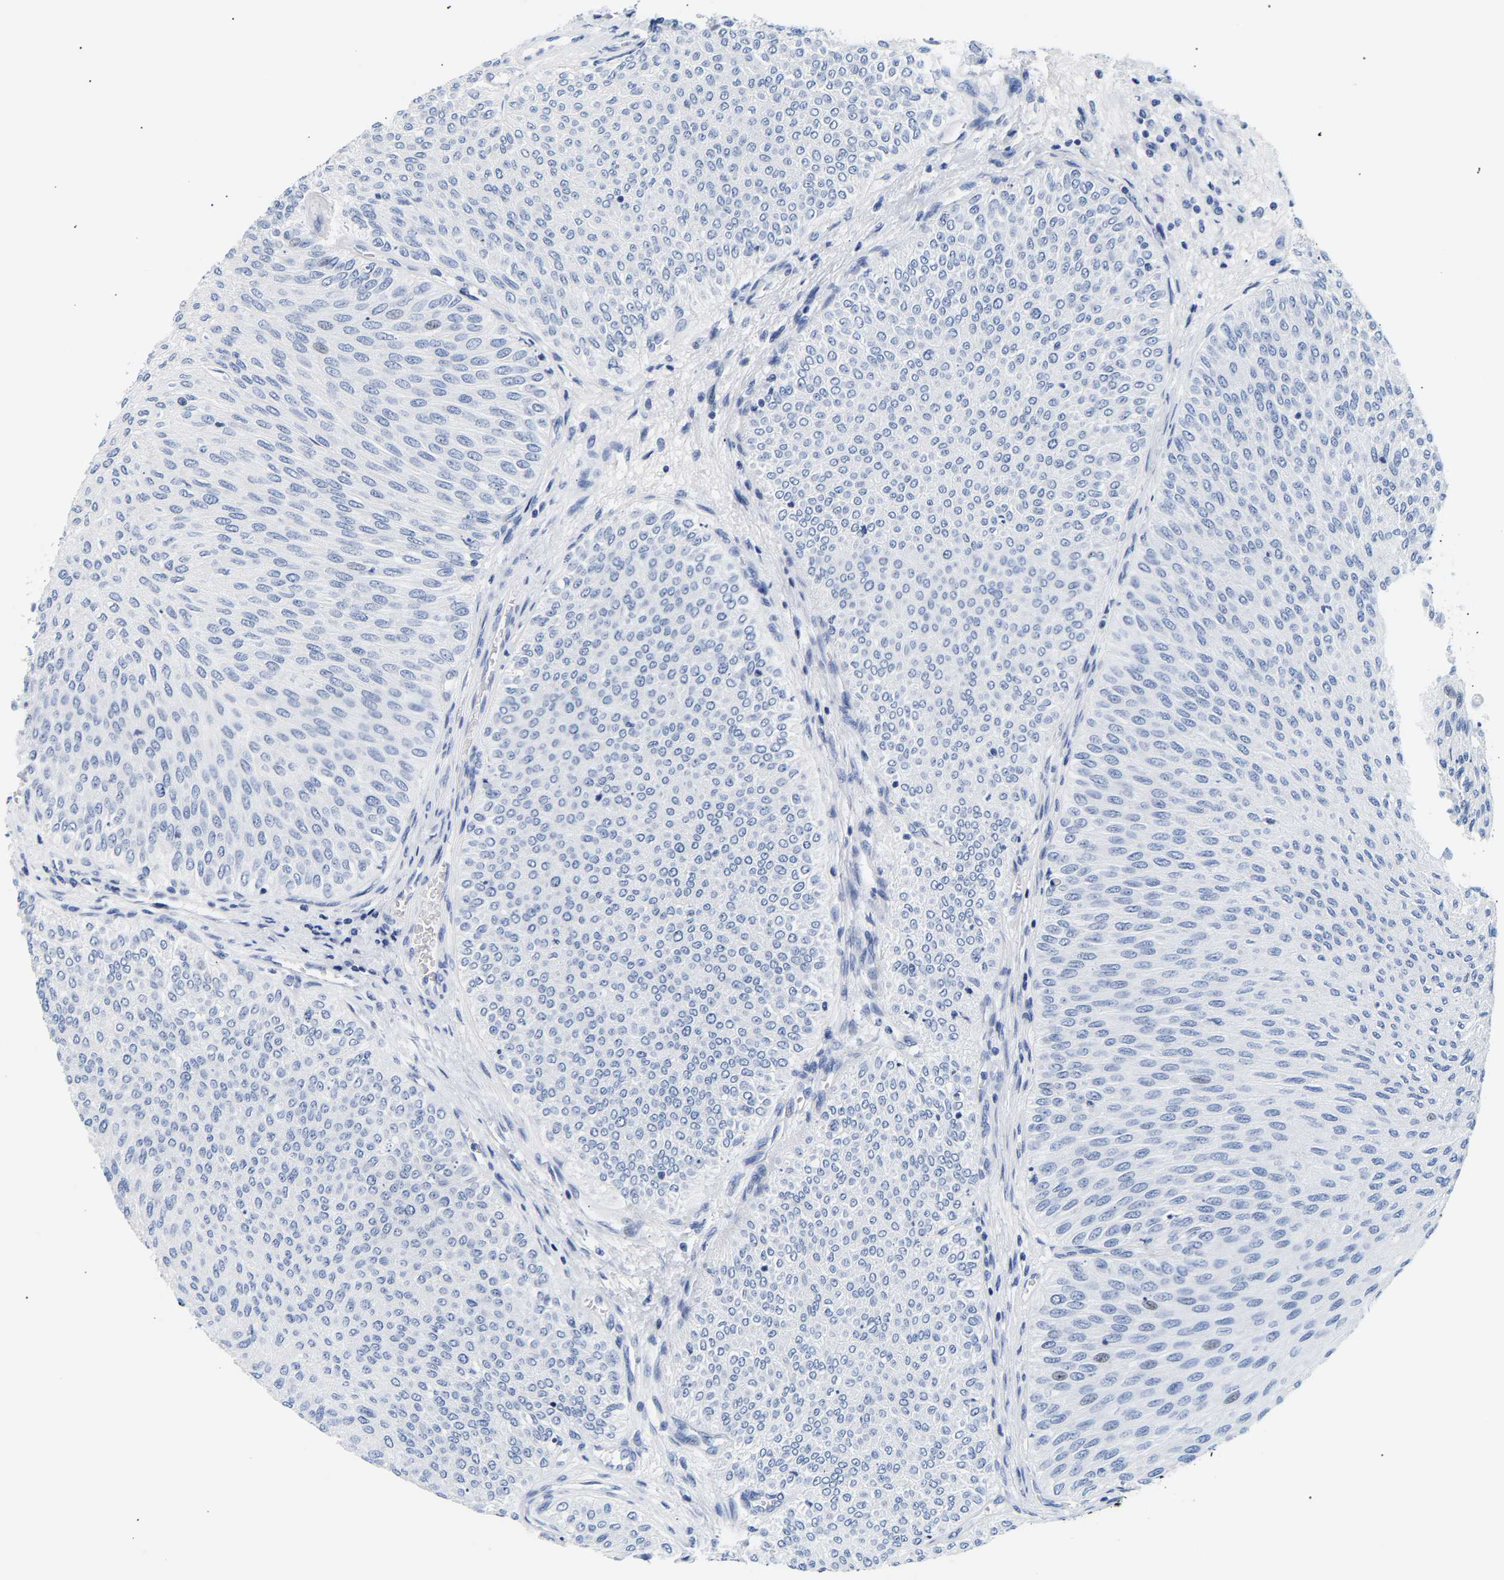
{"staining": {"intensity": "negative", "quantity": "none", "location": "none"}, "tissue": "urothelial cancer", "cell_type": "Tumor cells", "image_type": "cancer", "snomed": [{"axis": "morphology", "description": "Urothelial carcinoma, Low grade"}, {"axis": "topography", "description": "Urinary bladder"}], "caption": "Immunohistochemical staining of urothelial cancer shows no significant positivity in tumor cells. The staining was performed using DAB (3,3'-diaminobenzidine) to visualize the protein expression in brown, while the nuclei were stained in blue with hematoxylin (Magnification: 20x).", "gene": "SPINK2", "patient": {"sex": "male", "age": 78}}